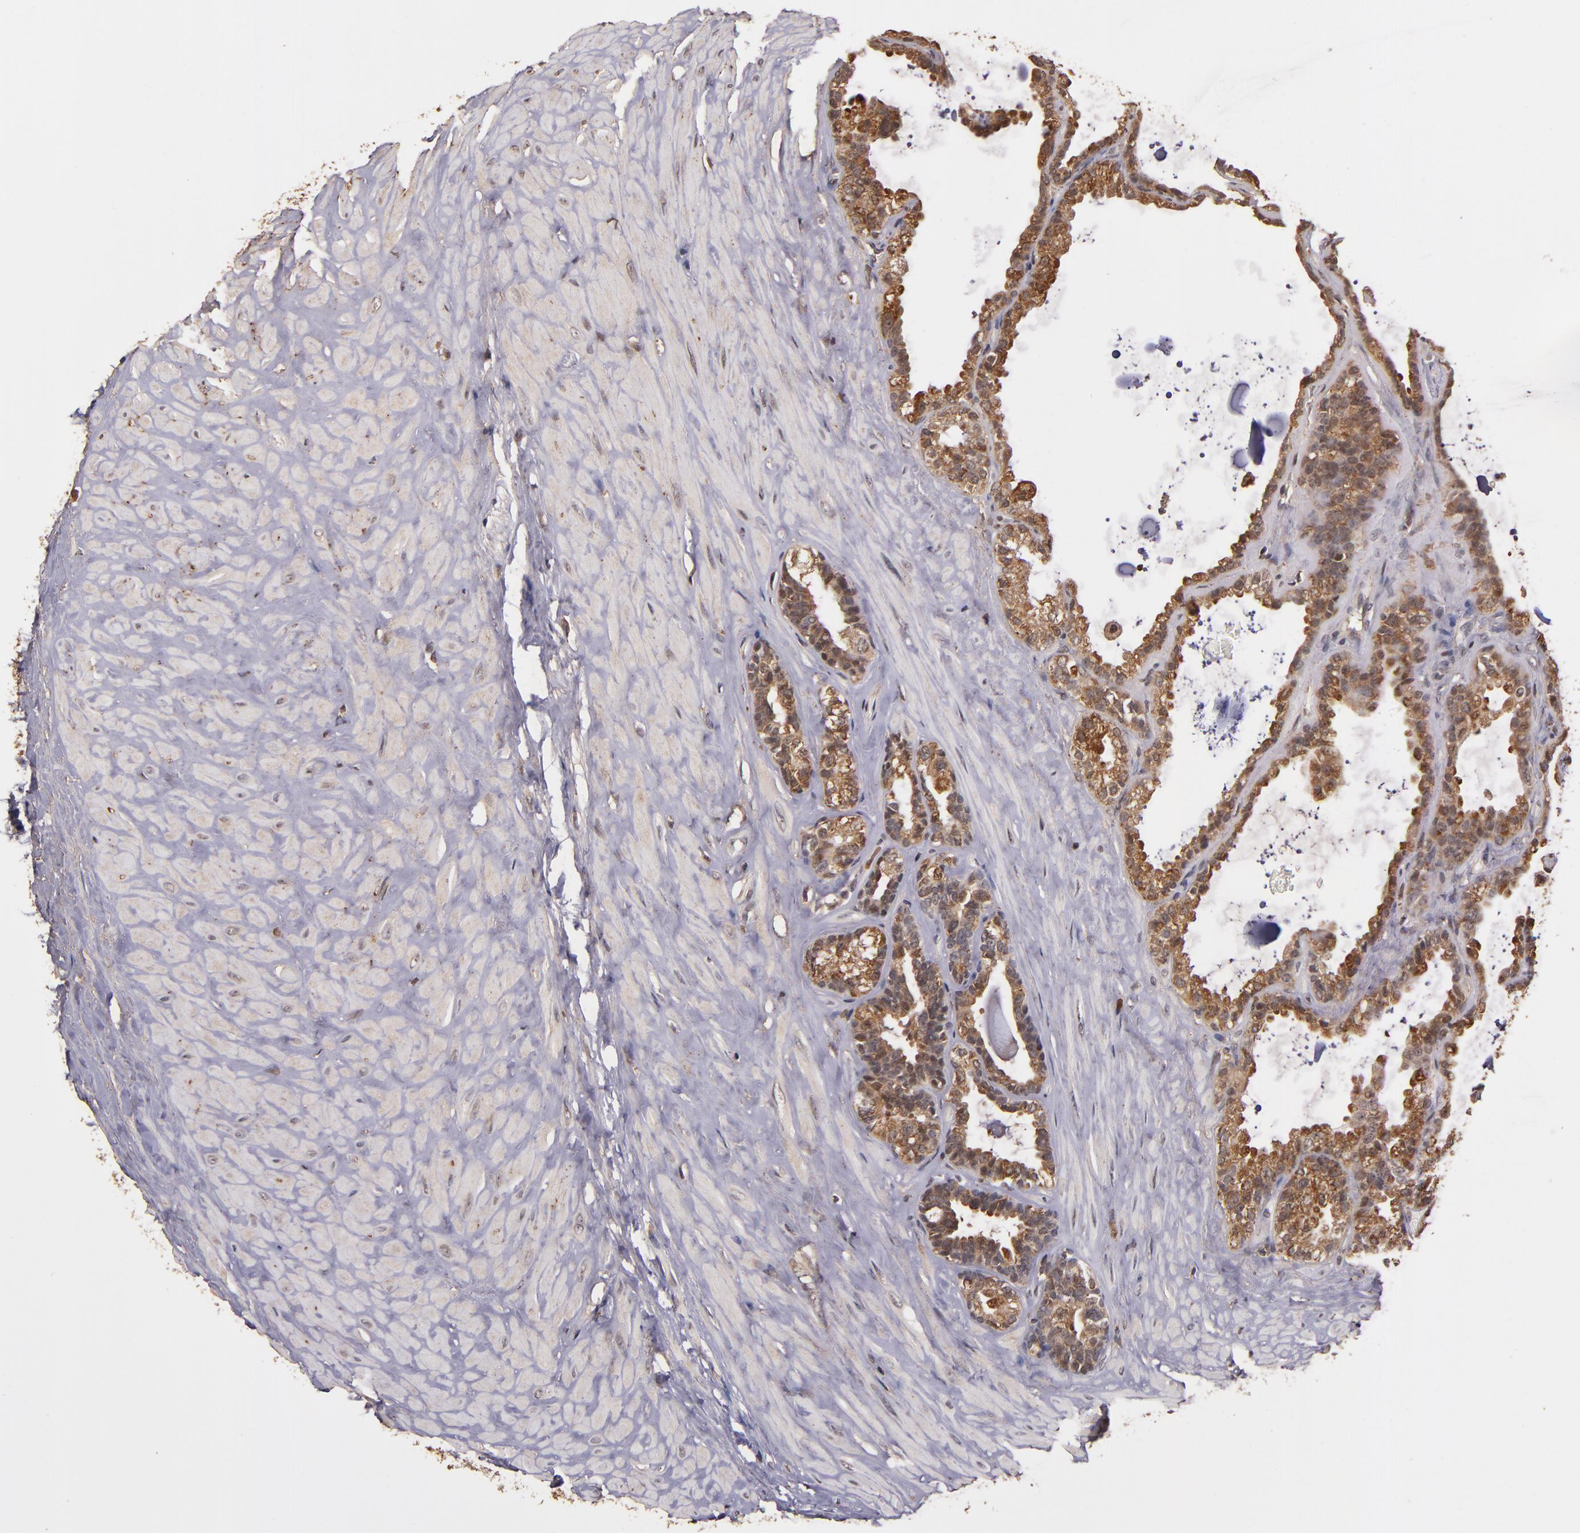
{"staining": {"intensity": "strong", "quantity": ">75%", "location": "cytoplasmic/membranous"}, "tissue": "seminal vesicle", "cell_type": "Glandular cells", "image_type": "normal", "snomed": [{"axis": "morphology", "description": "Normal tissue, NOS"}, {"axis": "morphology", "description": "Inflammation, NOS"}, {"axis": "topography", "description": "Urinary bladder"}, {"axis": "topography", "description": "Prostate"}, {"axis": "topography", "description": "Seminal veicle"}], "caption": "There is high levels of strong cytoplasmic/membranous expression in glandular cells of unremarkable seminal vesicle, as demonstrated by immunohistochemical staining (brown color).", "gene": "RIOK3", "patient": {"sex": "male", "age": 82}}